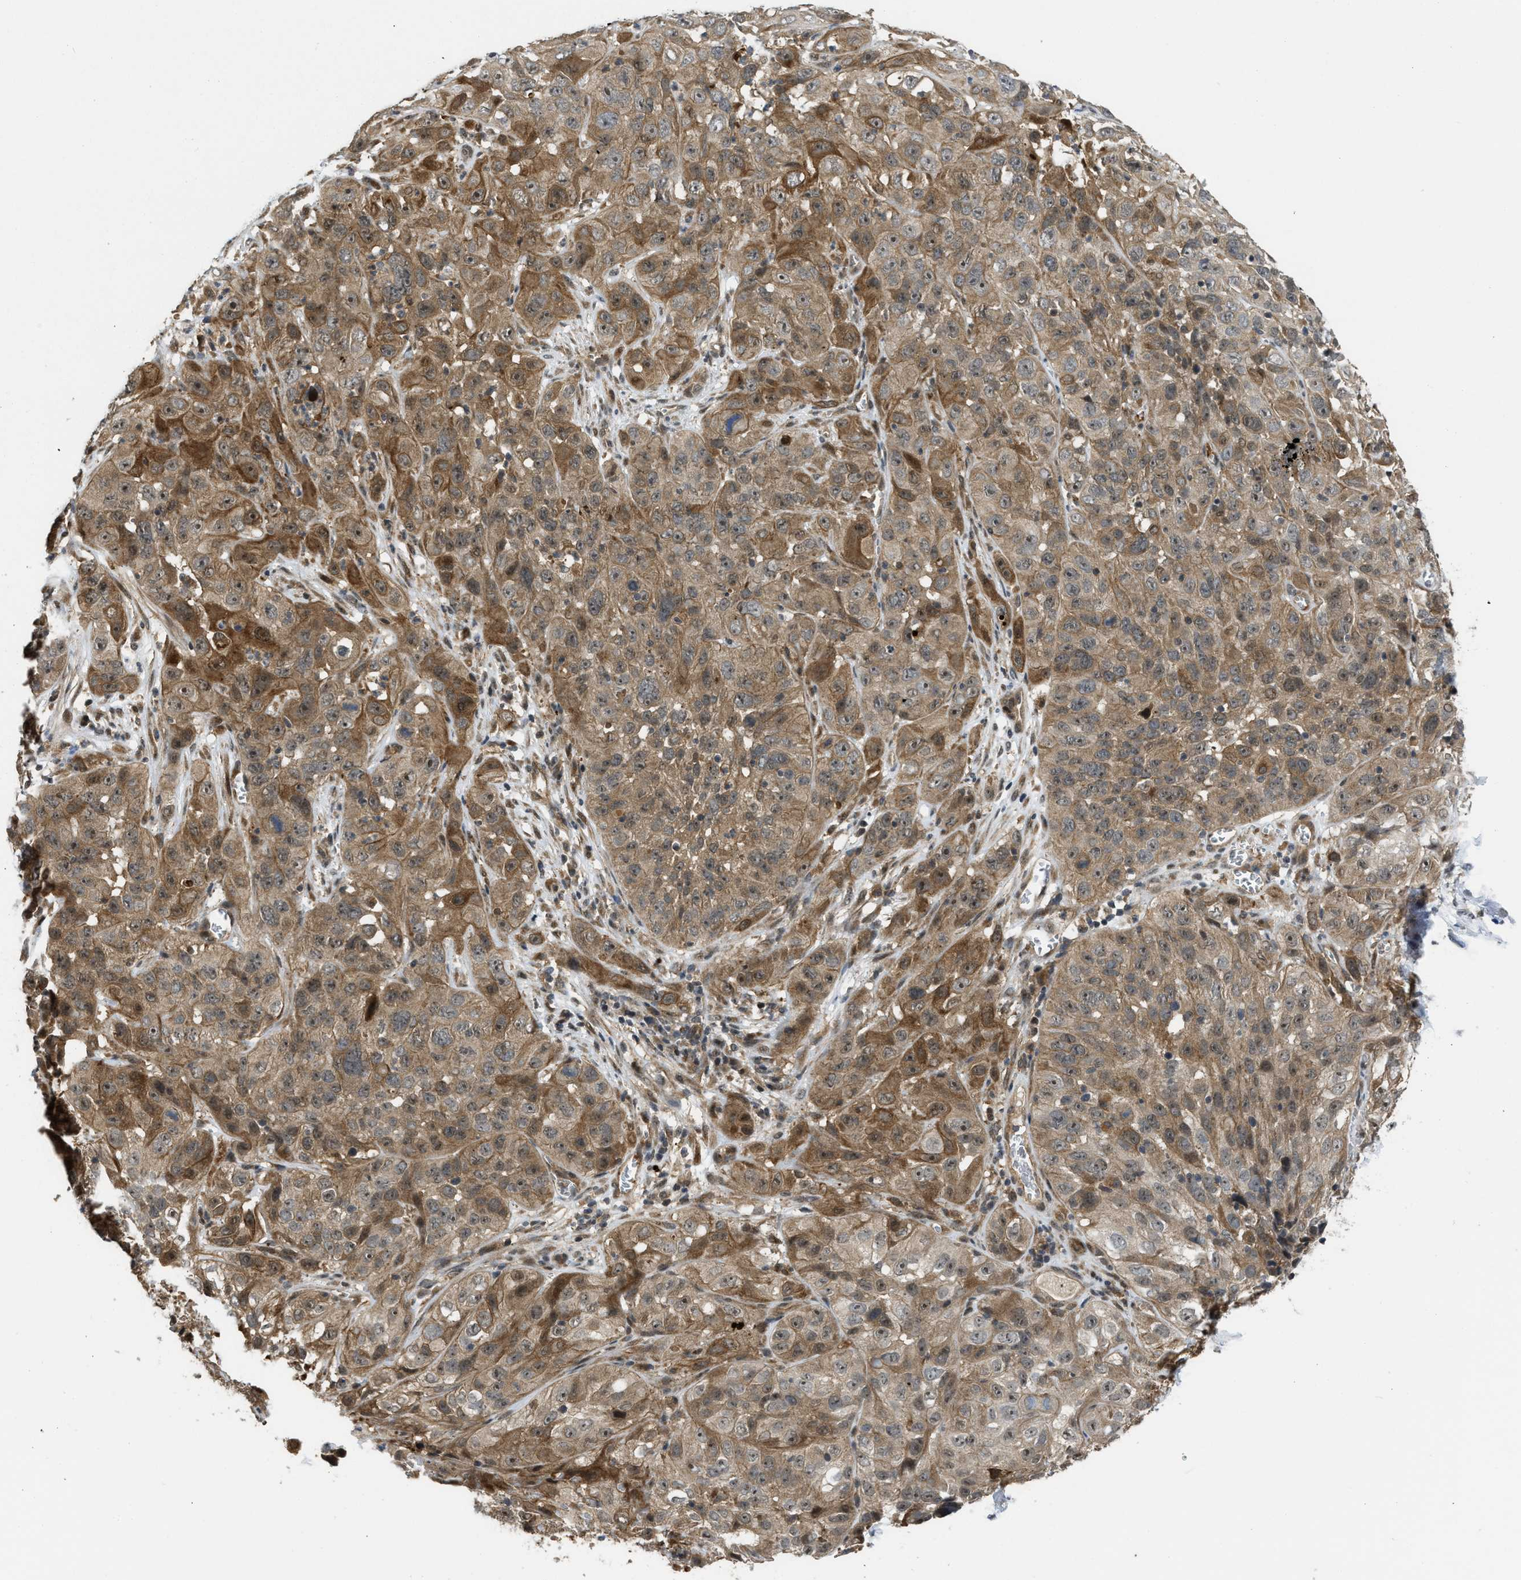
{"staining": {"intensity": "moderate", "quantity": ">75%", "location": "cytoplasmic/membranous"}, "tissue": "cervical cancer", "cell_type": "Tumor cells", "image_type": "cancer", "snomed": [{"axis": "morphology", "description": "Squamous cell carcinoma, NOS"}, {"axis": "topography", "description": "Cervix"}], "caption": "Cervical squamous cell carcinoma was stained to show a protein in brown. There is medium levels of moderate cytoplasmic/membranous staining in about >75% of tumor cells.", "gene": "DNAJC28", "patient": {"sex": "female", "age": 32}}